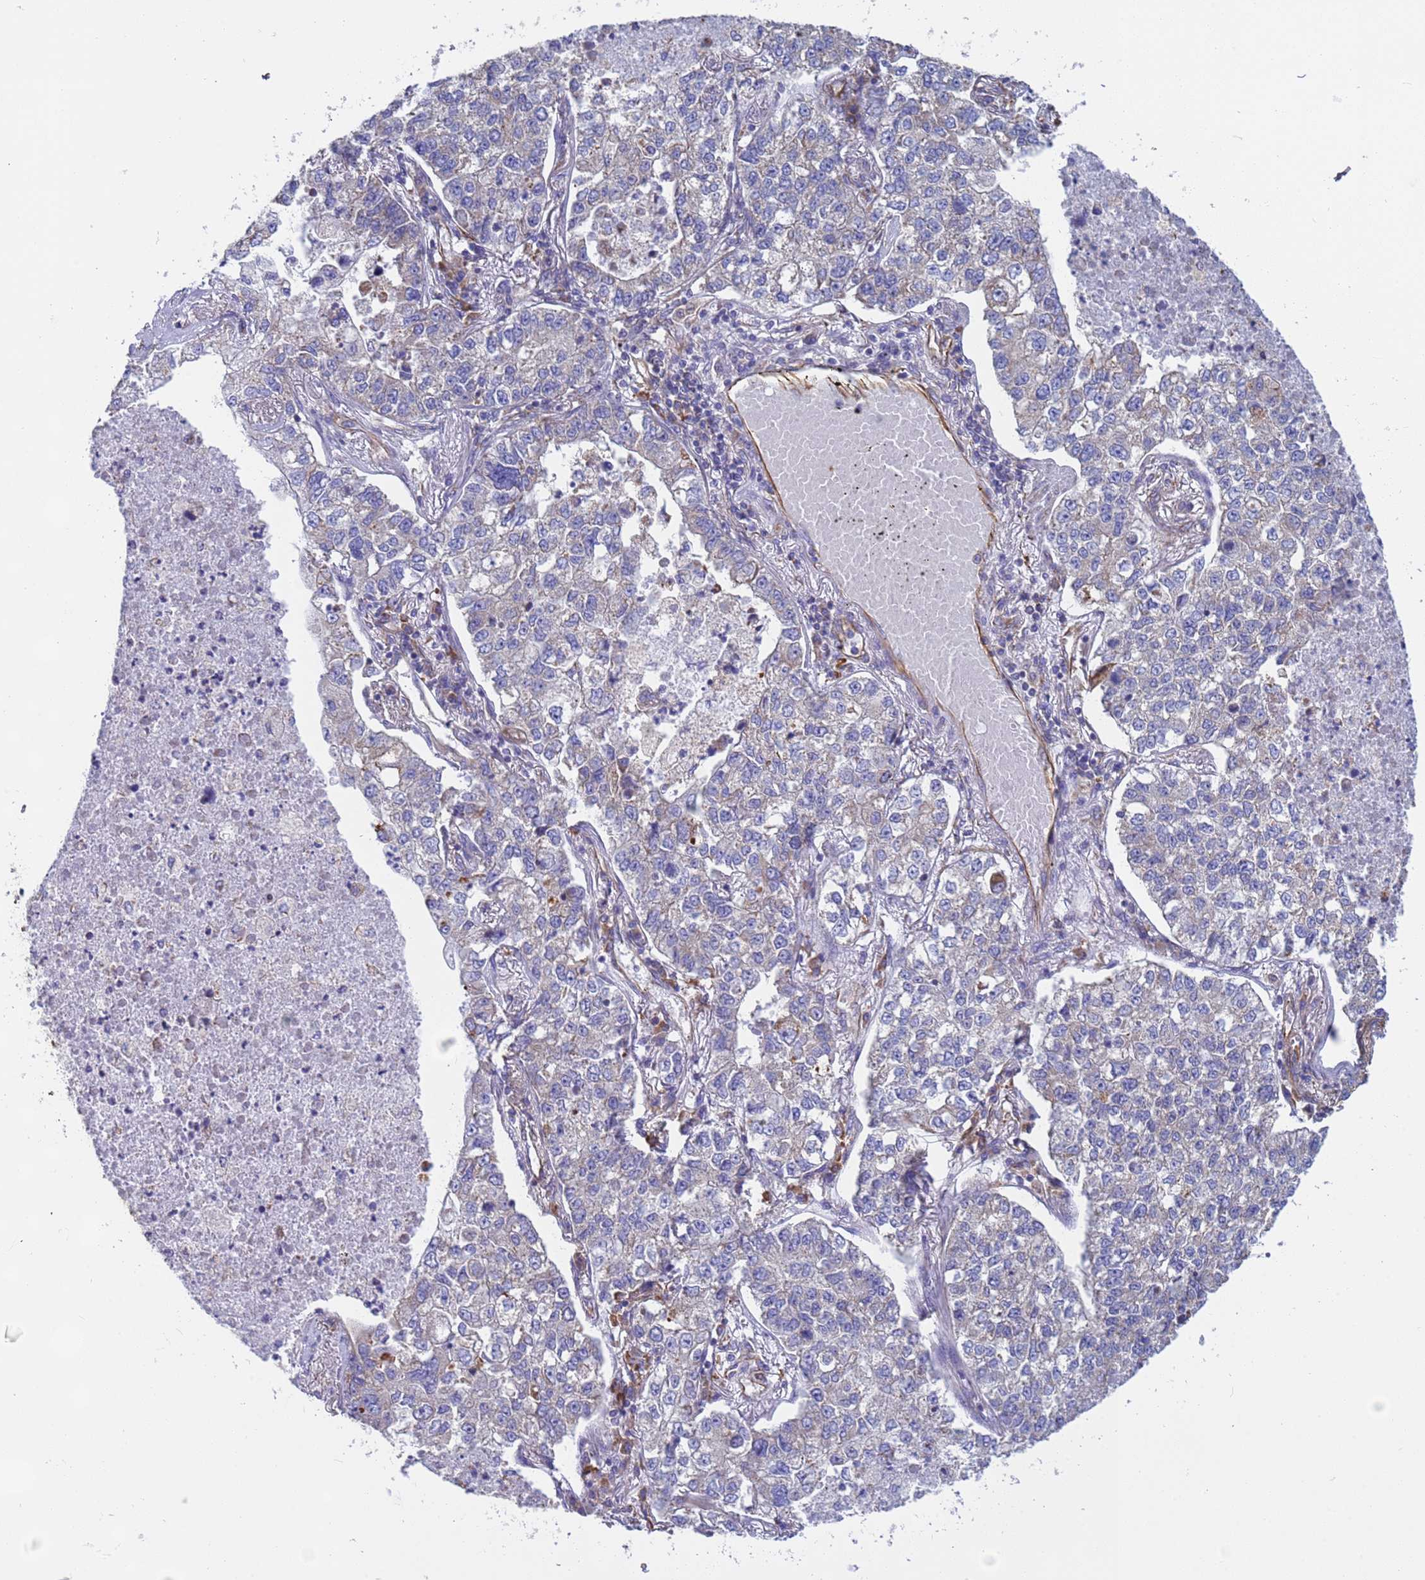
{"staining": {"intensity": "negative", "quantity": "none", "location": "none"}, "tissue": "lung cancer", "cell_type": "Tumor cells", "image_type": "cancer", "snomed": [{"axis": "morphology", "description": "Adenocarcinoma, NOS"}, {"axis": "topography", "description": "Lung"}], "caption": "Immunohistochemical staining of lung cancer (adenocarcinoma) displays no significant positivity in tumor cells. The staining is performed using DAB brown chromogen with nuclei counter-stained in using hematoxylin.", "gene": "NUDT12", "patient": {"sex": "male", "age": 49}}